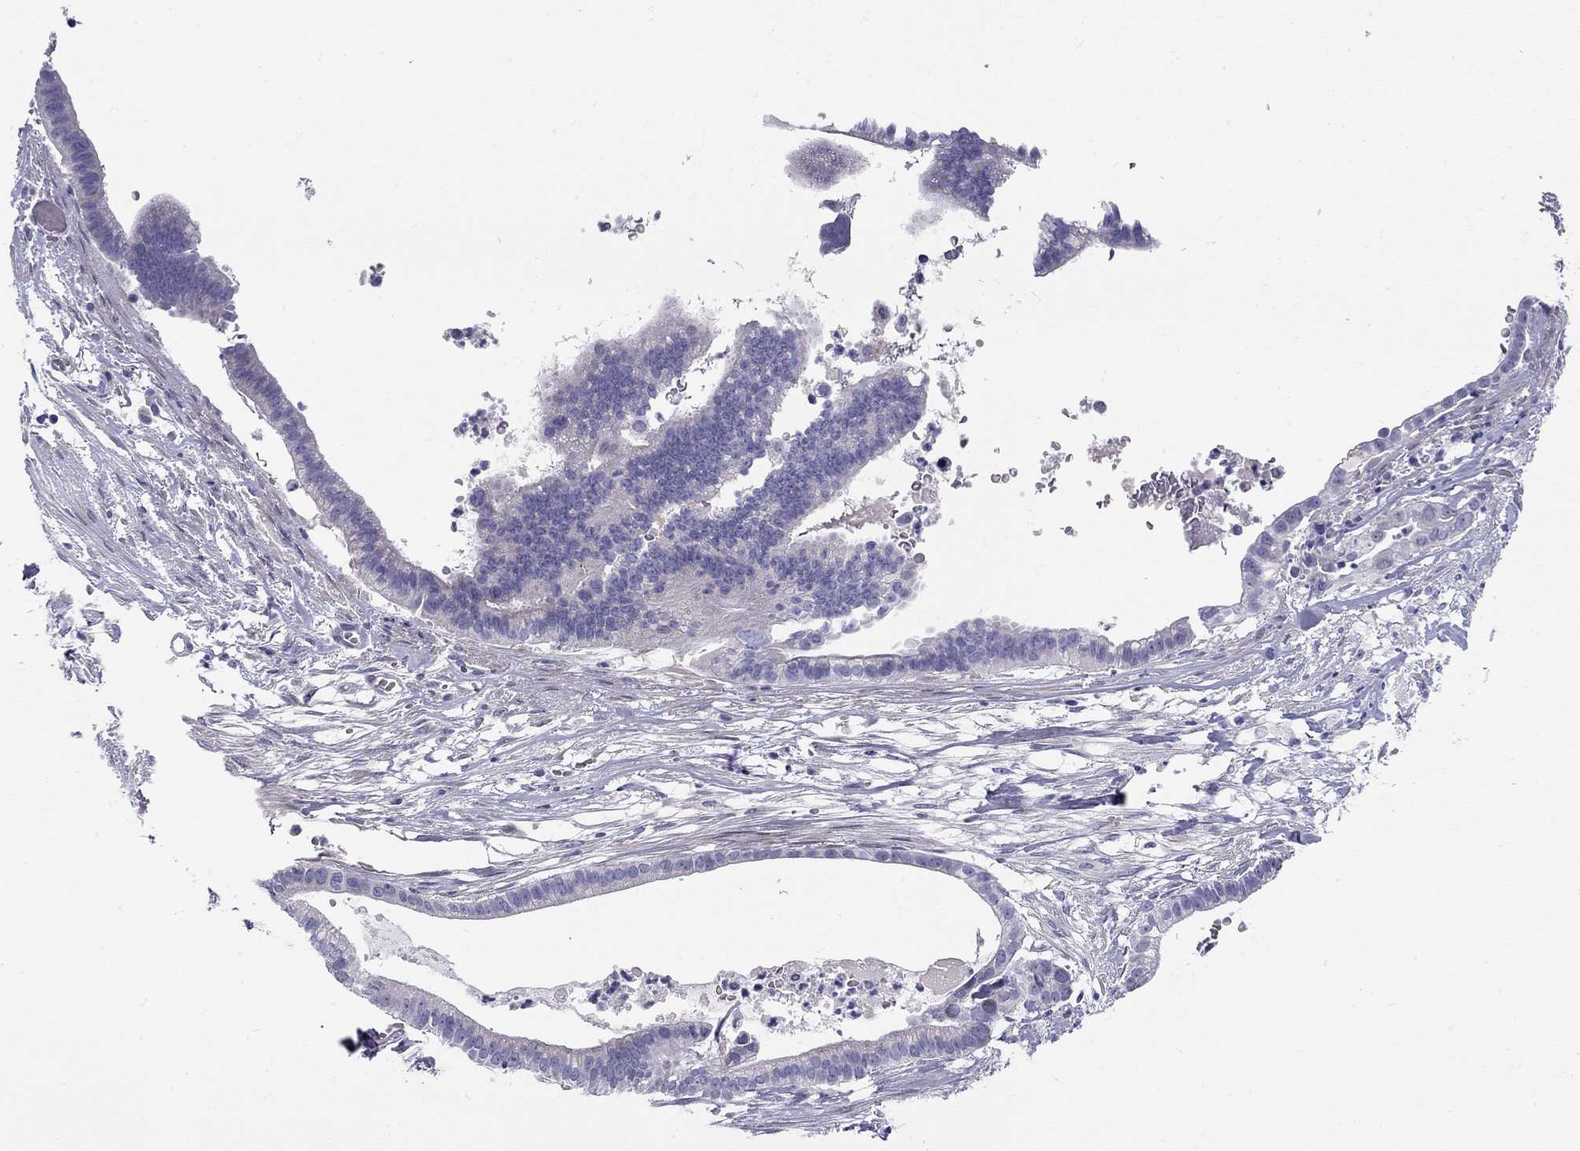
{"staining": {"intensity": "negative", "quantity": "none", "location": "none"}, "tissue": "pancreatic cancer", "cell_type": "Tumor cells", "image_type": "cancer", "snomed": [{"axis": "morphology", "description": "Adenocarcinoma, NOS"}, {"axis": "topography", "description": "Pancreas"}], "caption": "IHC image of neoplastic tissue: pancreatic adenocarcinoma stained with DAB (3,3'-diaminobenzidine) exhibits no significant protein expression in tumor cells.", "gene": "C8orf88", "patient": {"sex": "male", "age": 61}}